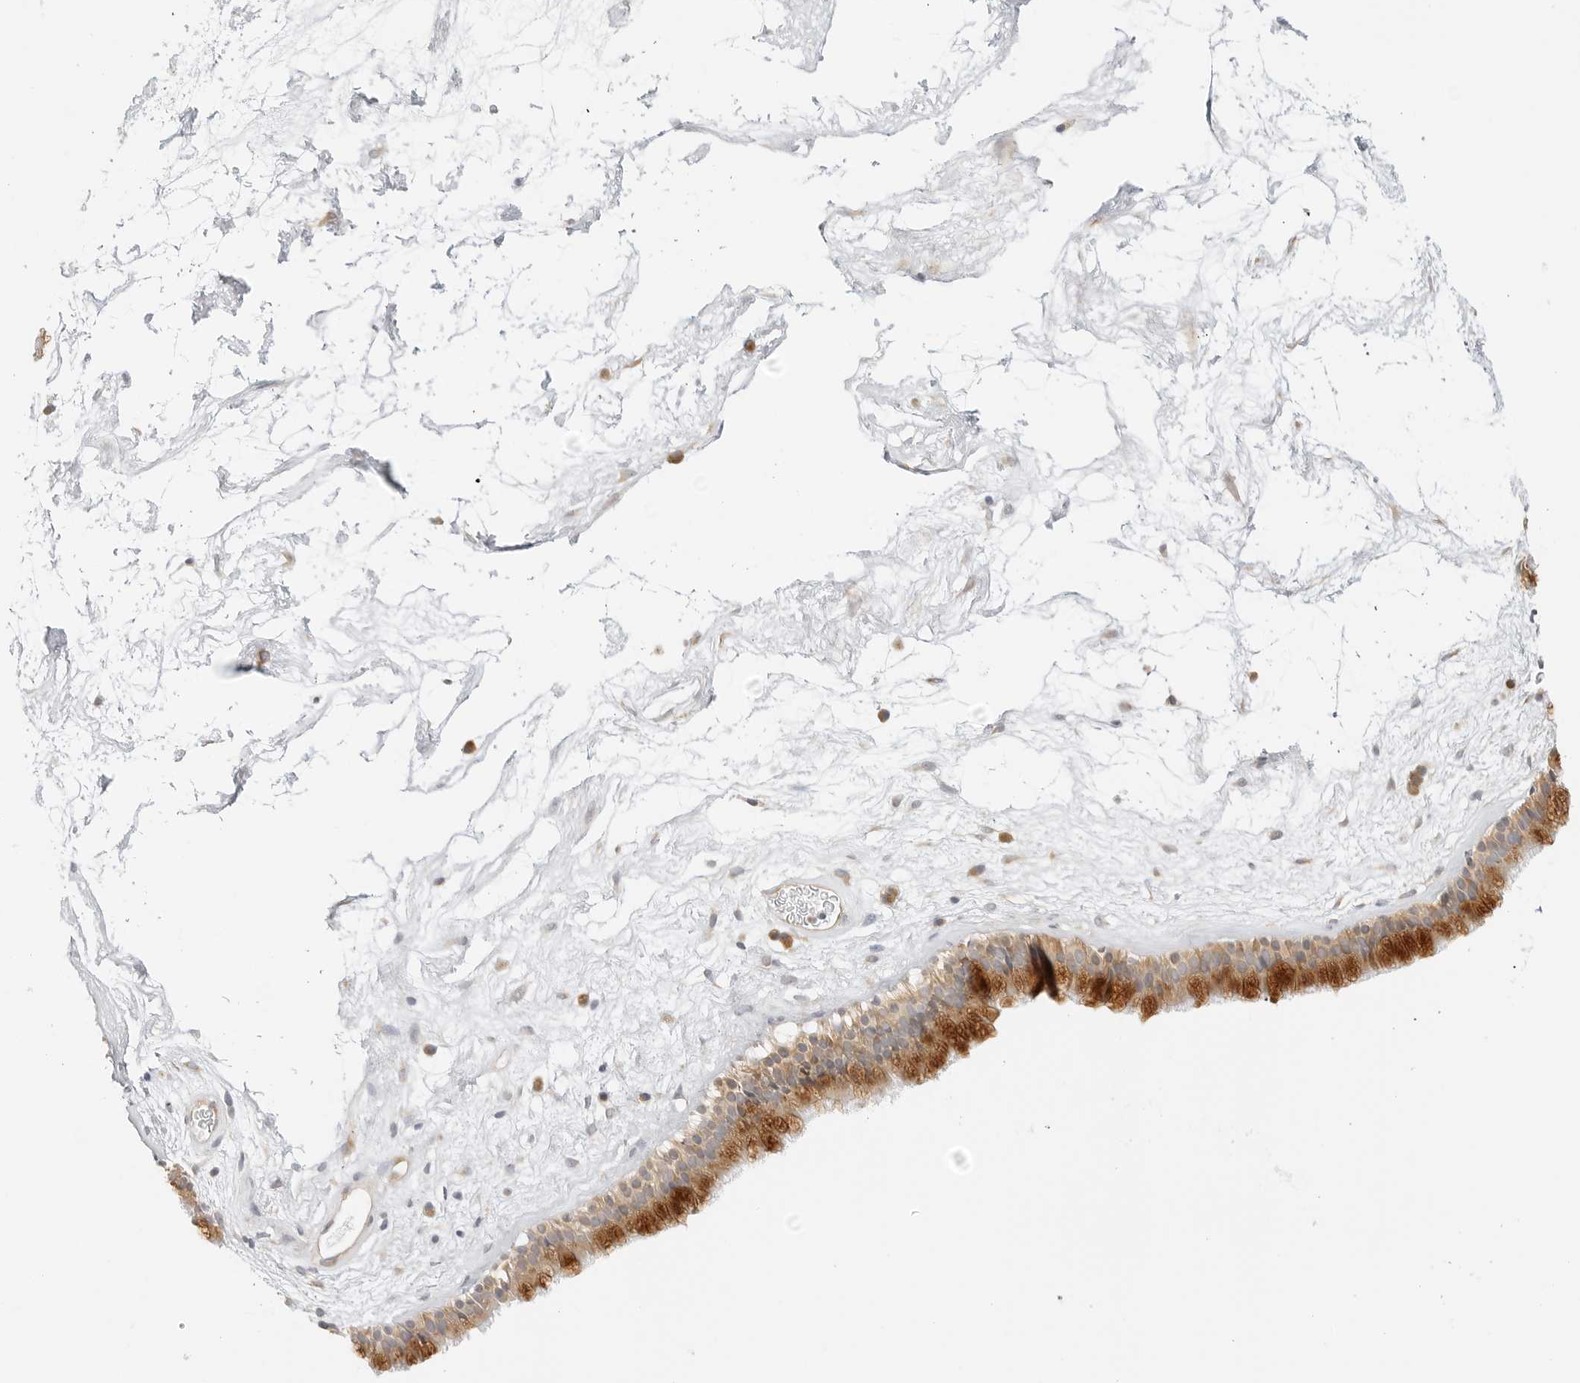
{"staining": {"intensity": "strong", "quantity": "25%-75%", "location": "cytoplasmic/membranous"}, "tissue": "nasopharynx", "cell_type": "Respiratory epithelial cells", "image_type": "normal", "snomed": [{"axis": "morphology", "description": "Normal tissue, NOS"}, {"axis": "morphology", "description": "Inflammation, NOS"}, {"axis": "topography", "description": "Nasopharynx"}], "caption": "This photomicrograph exhibits IHC staining of benign nasopharynx, with high strong cytoplasmic/membranous staining in about 25%-75% of respiratory epithelial cells.", "gene": "TCP1", "patient": {"sex": "male", "age": 48}}